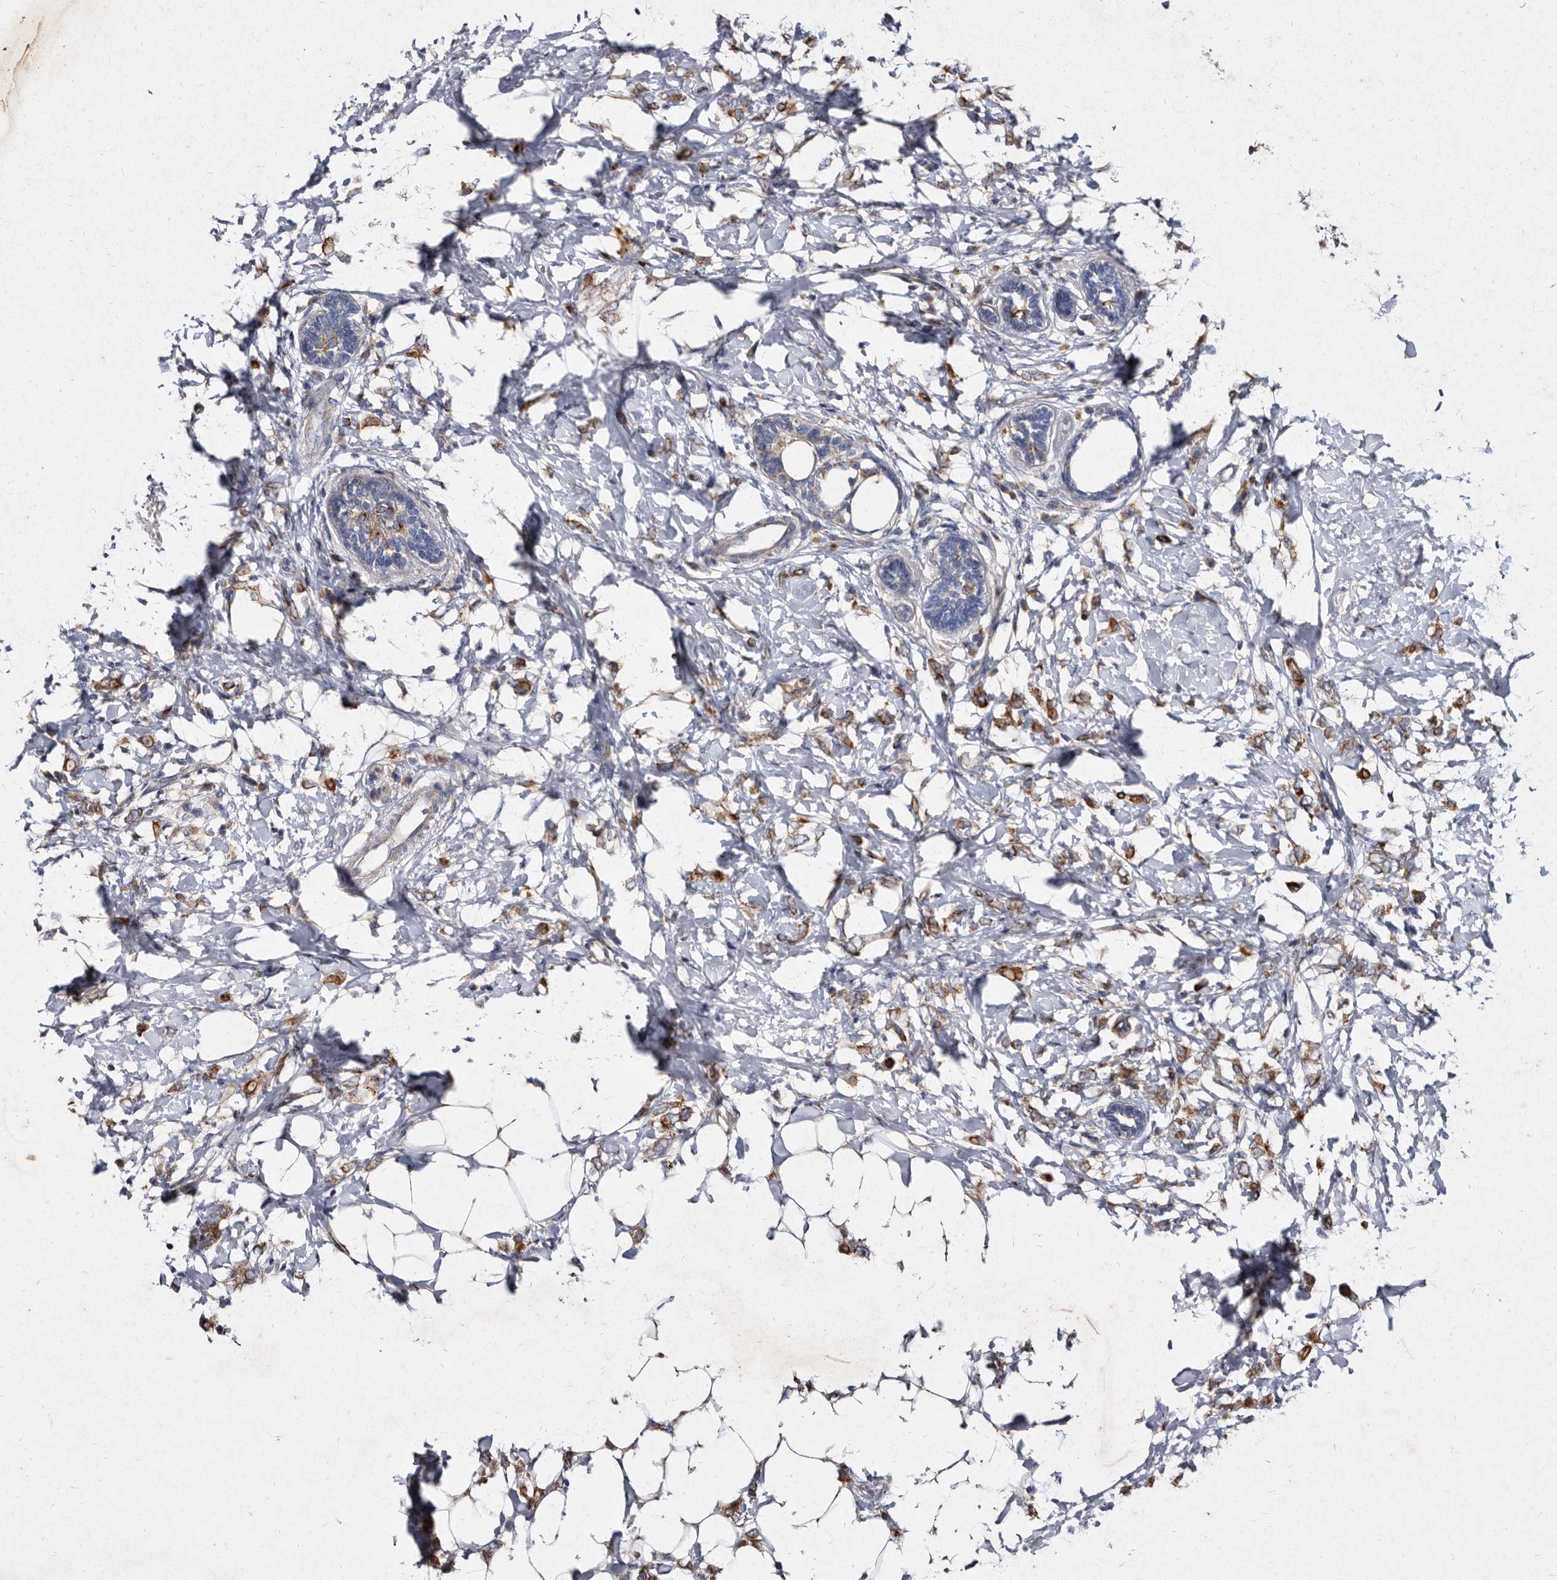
{"staining": {"intensity": "moderate", "quantity": ">75%", "location": "cytoplasmic/membranous"}, "tissue": "breast cancer", "cell_type": "Tumor cells", "image_type": "cancer", "snomed": [{"axis": "morphology", "description": "Normal tissue, NOS"}, {"axis": "morphology", "description": "Lobular carcinoma"}, {"axis": "topography", "description": "Breast"}], "caption": "Immunohistochemistry (IHC) photomicrograph of breast lobular carcinoma stained for a protein (brown), which exhibits medium levels of moderate cytoplasmic/membranous expression in approximately >75% of tumor cells.", "gene": "YPEL3", "patient": {"sex": "female", "age": 47}}